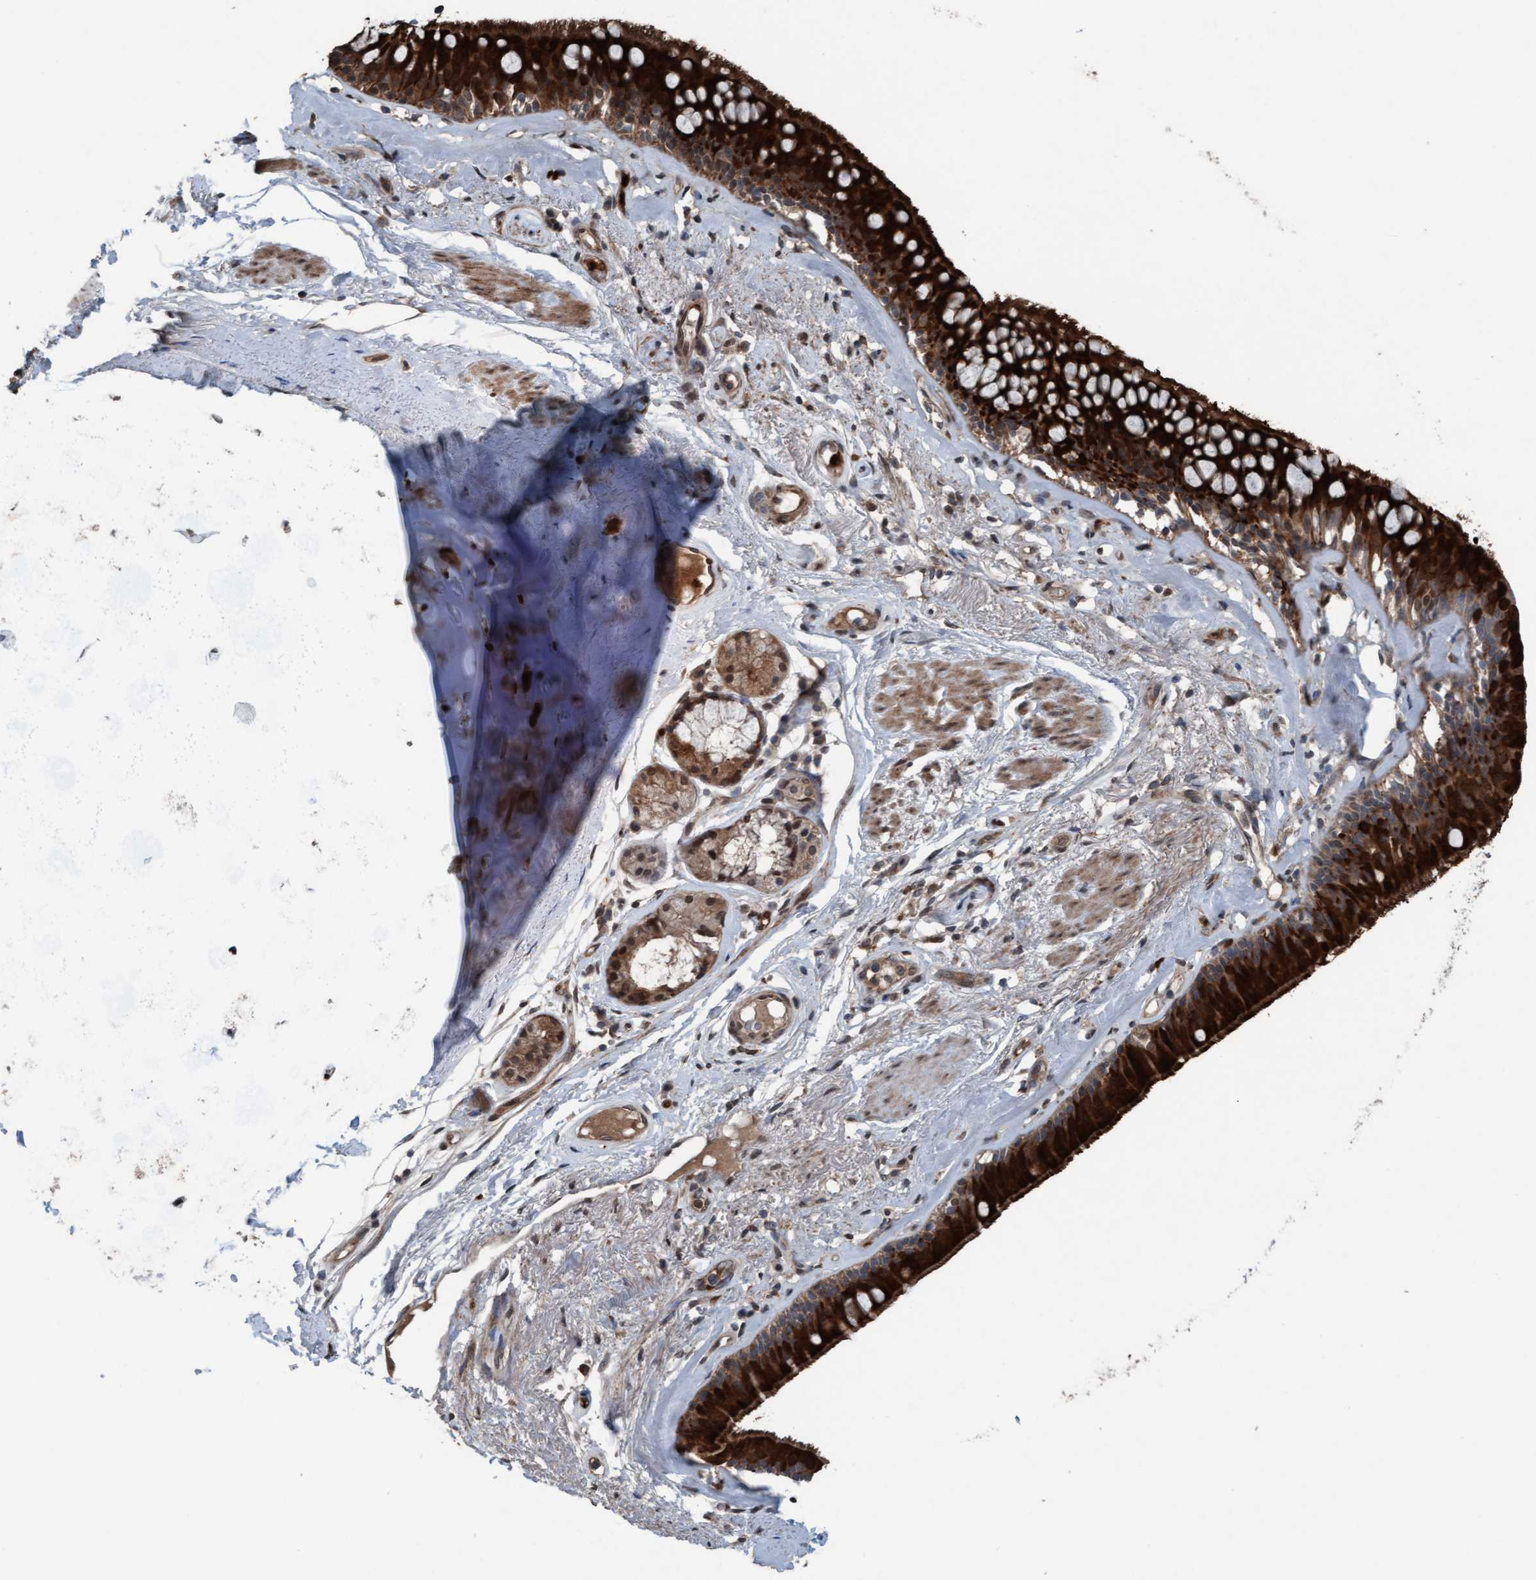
{"staining": {"intensity": "strong", "quantity": ">75%", "location": "cytoplasmic/membranous"}, "tissue": "bronchus", "cell_type": "Respiratory epithelial cells", "image_type": "normal", "snomed": [{"axis": "morphology", "description": "Normal tissue, NOS"}, {"axis": "topography", "description": "Cartilage tissue"}], "caption": "Immunohistochemistry (IHC) (DAB (3,3'-diaminobenzidine)) staining of normal bronchus displays strong cytoplasmic/membranous protein expression in approximately >75% of respiratory epithelial cells.", "gene": "PLXNB2", "patient": {"sex": "female", "age": 63}}